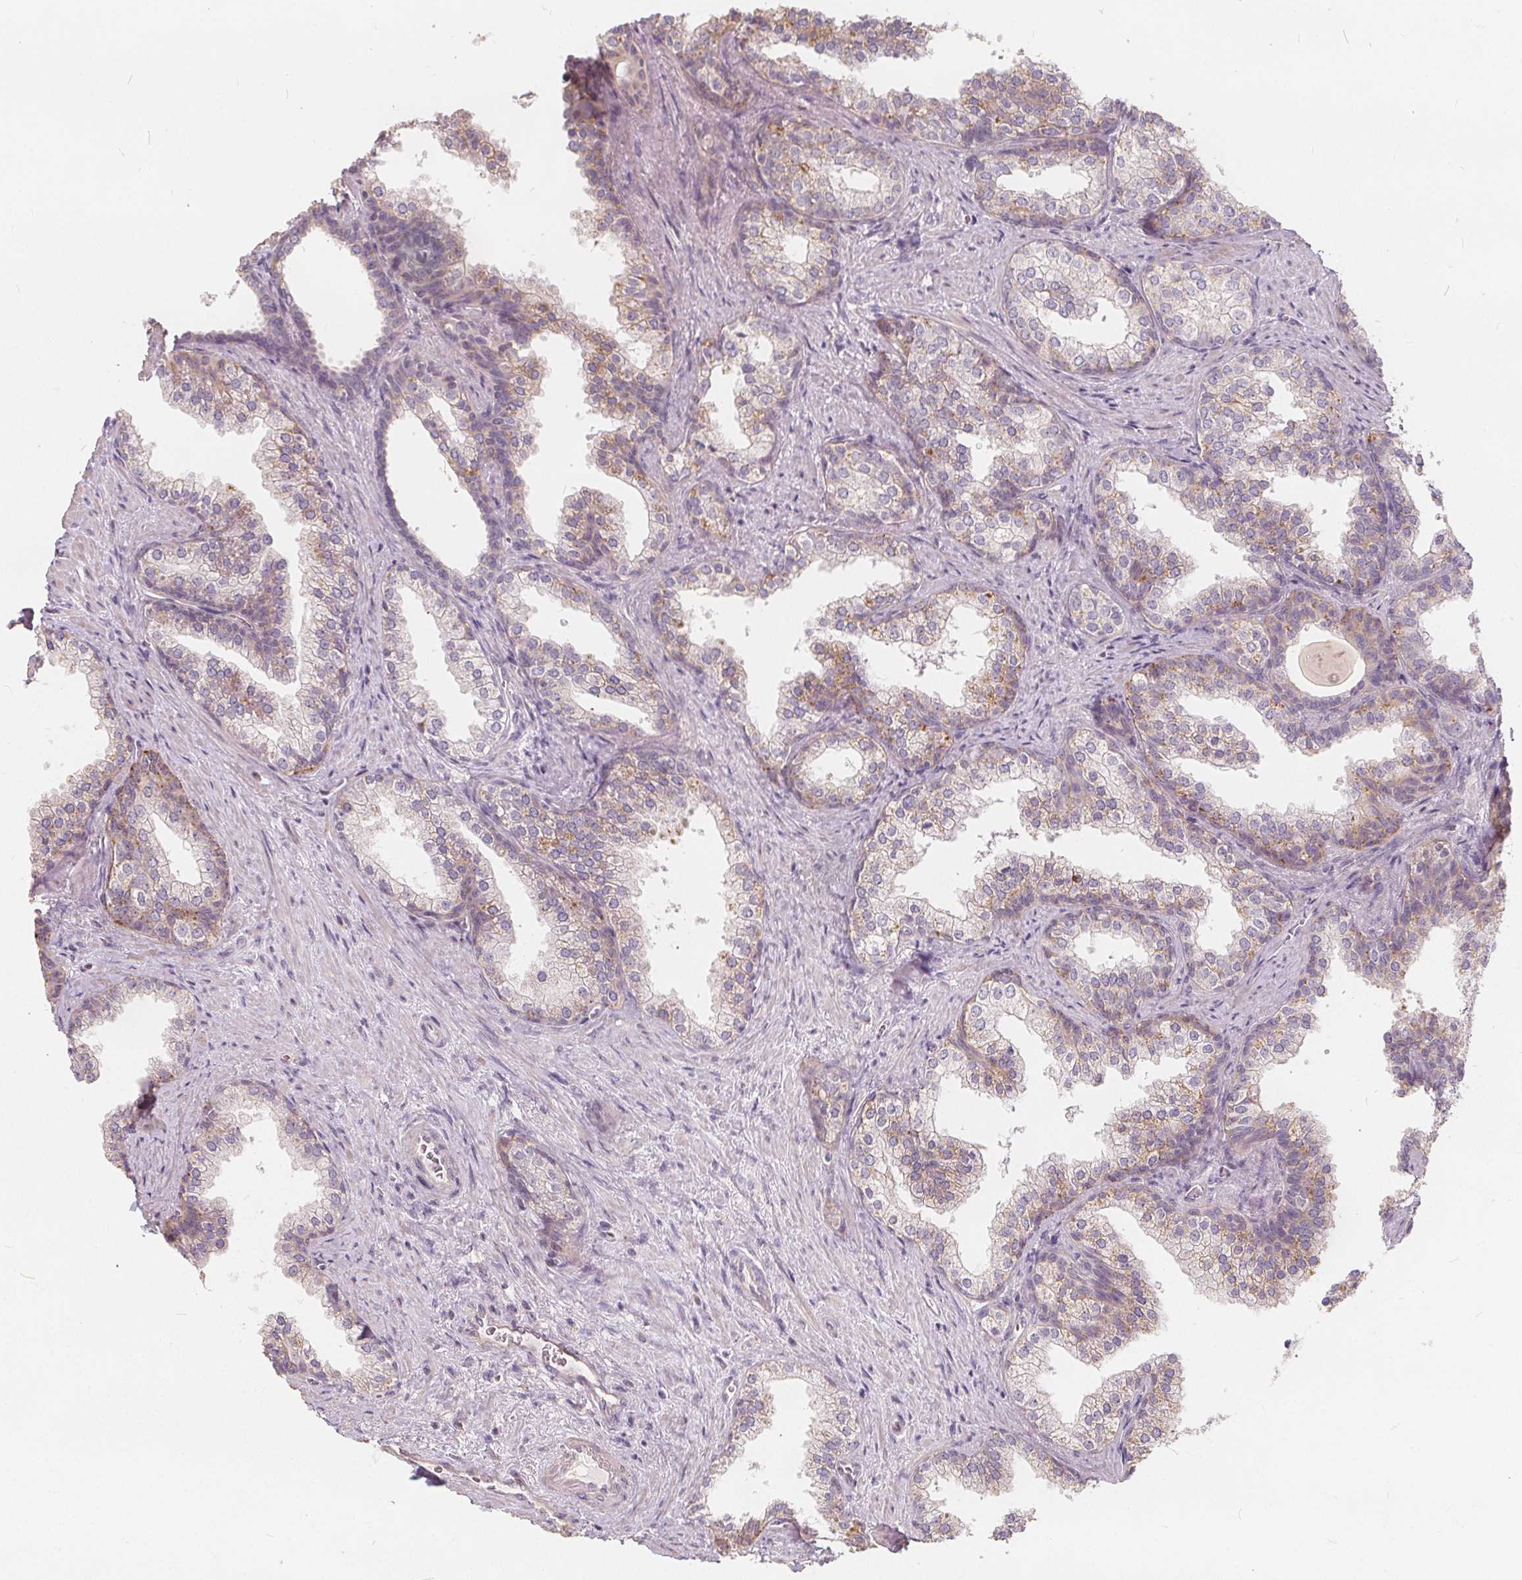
{"staining": {"intensity": "negative", "quantity": "none", "location": "none"}, "tissue": "prostate", "cell_type": "Glandular cells", "image_type": "normal", "snomed": [{"axis": "morphology", "description": "Normal tissue, NOS"}, {"axis": "topography", "description": "Prostate"}], "caption": "IHC histopathology image of unremarkable human prostate stained for a protein (brown), which shows no positivity in glandular cells.", "gene": "DRC3", "patient": {"sex": "male", "age": 79}}